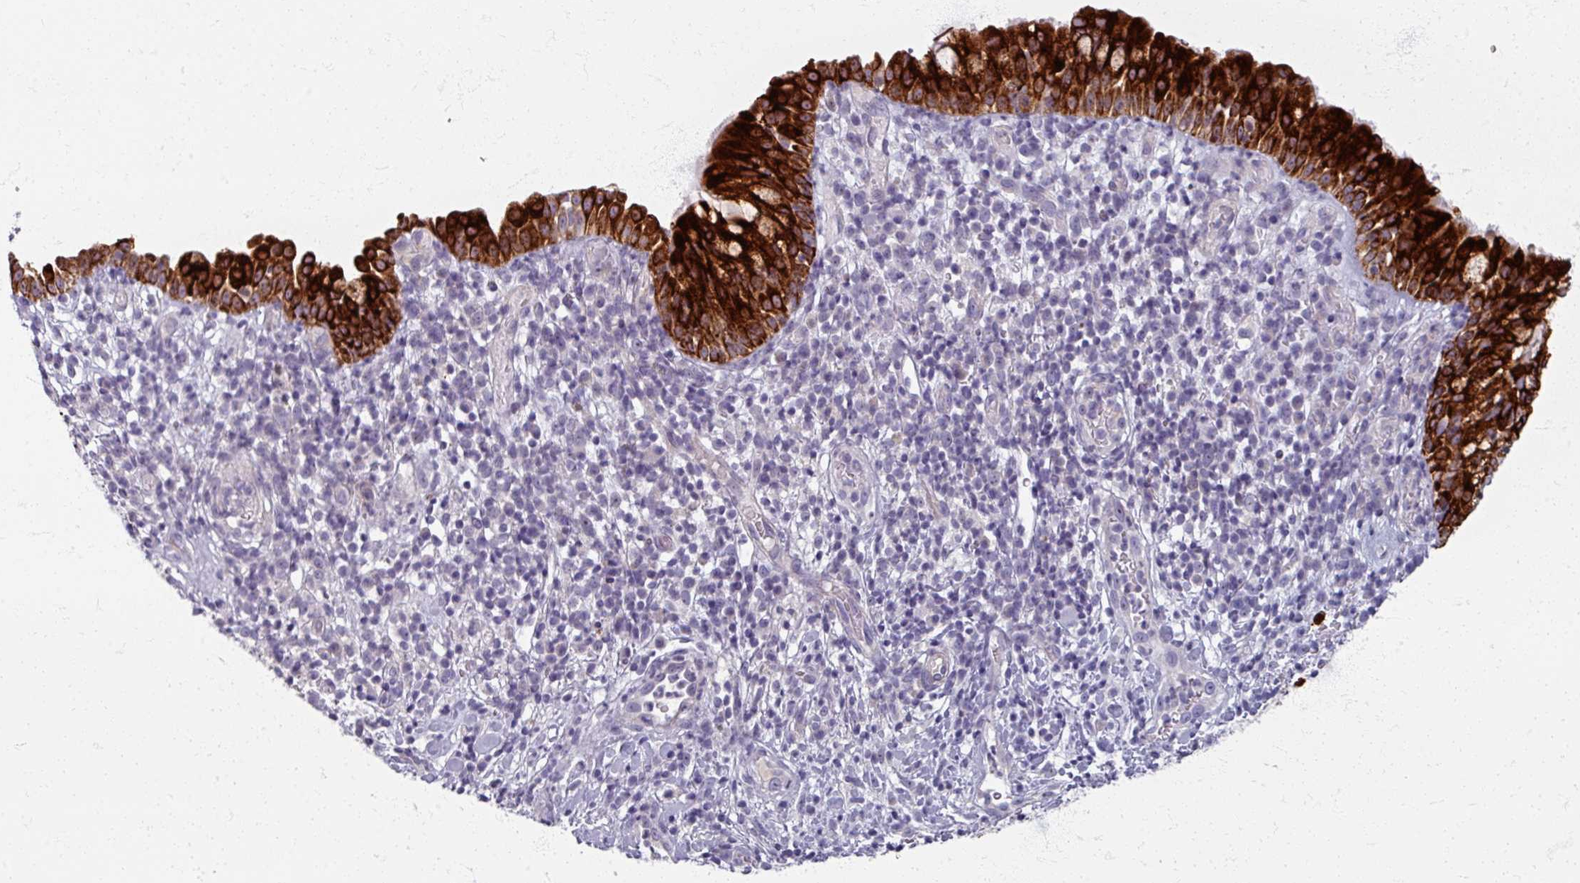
{"staining": {"intensity": "strong", "quantity": ">75%", "location": "cytoplasmic/membranous"}, "tissue": "nasopharynx", "cell_type": "Respiratory epithelial cells", "image_type": "normal", "snomed": [{"axis": "morphology", "description": "Normal tissue, NOS"}, {"axis": "topography", "description": "Nasopharynx"}], "caption": "Immunohistochemistry (IHC) of unremarkable nasopharynx demonstrates high levels of strong cytoplasmic/membranous staining in approximately >75% of respiratory epithelial cells.", "gene": "TTLL7", "patient": {"sex": "male", "age": 65}}